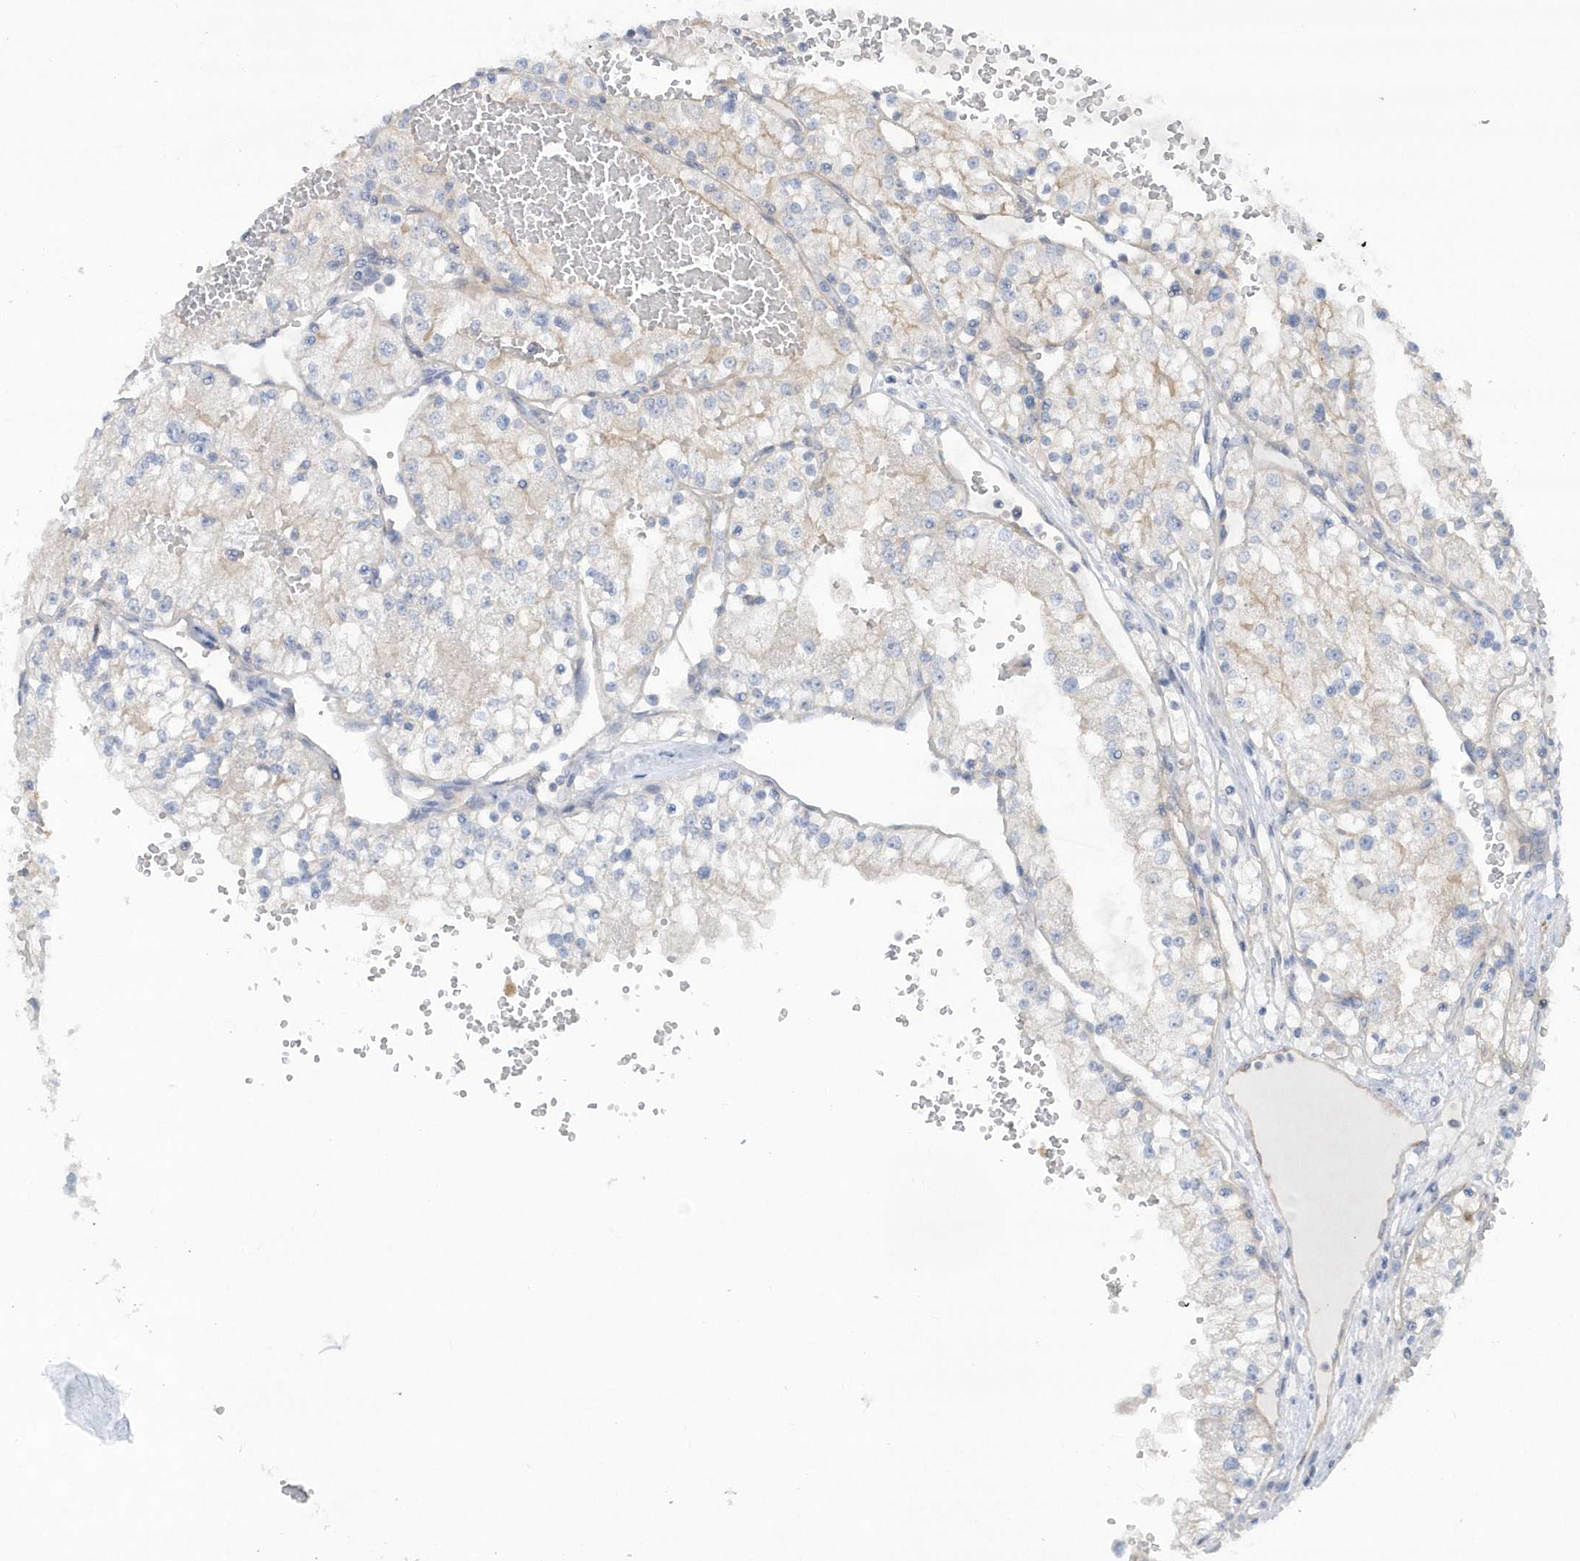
{"staining": {"intensity": "negative", "quantity": "none", "location": "none"}, "tissue": "renal cancer", "cell_type": "Tumor cells", "image_type": "cancer", "snomed": [{"axis": "morphology", "description": "Normal tissue, NOS"}, {"axis": "morphology", "description": "Adenocarcinoma, NOS"}, {"axis": "topography", "description": "Kidney"}], "caption": "This micrograph is of adenocarcinoma (renal) stained with immunohistochemistry (IHC) to label a protein in brown with the nuclei are counter-stained blue. There is no positivity in tumor cells. (DAB (3,3'-diaminobenzidine) immunohistochemistry (IHC) with hematoxylin counter stain).", "gene": "RAI14", "patient": {"sex": "male", "age": 68}}